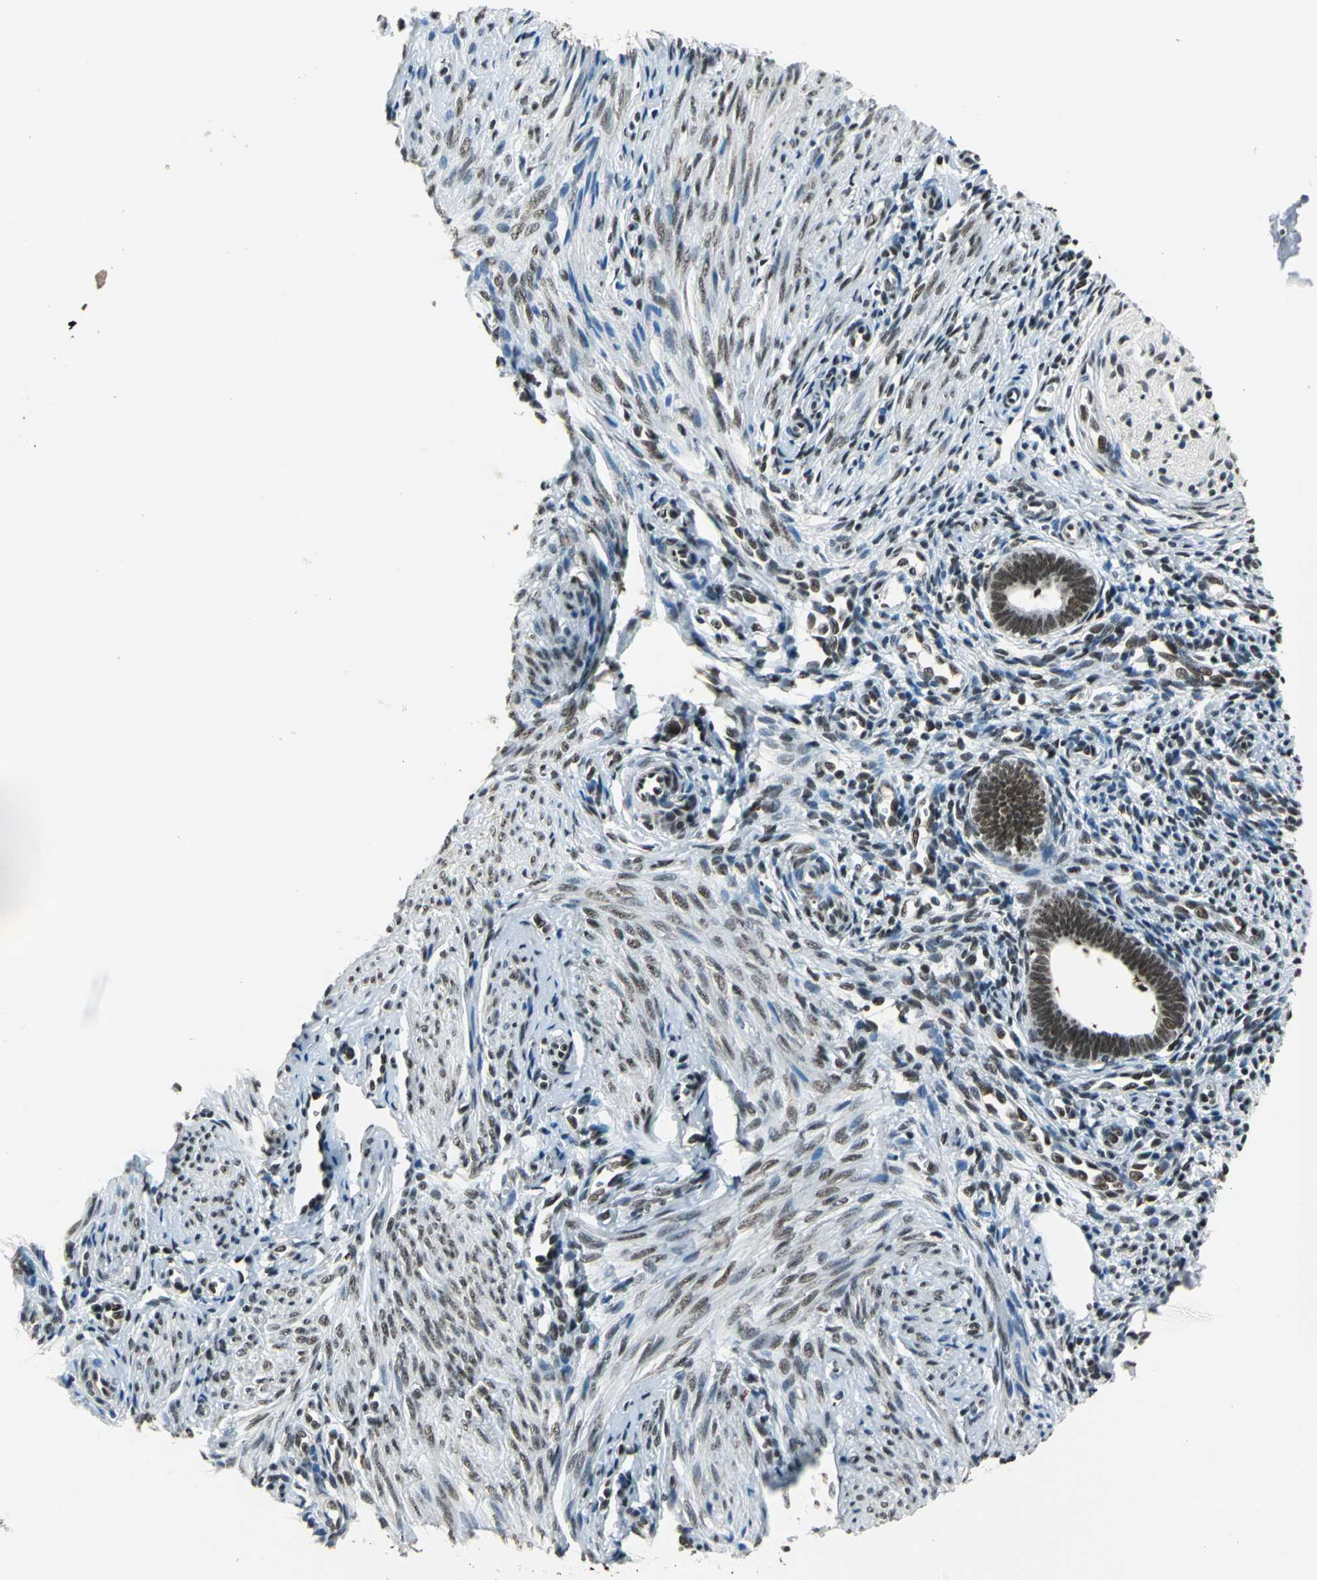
{"staining": {"intensity": "weak", "quantity": "<25%", "location": "nuclear"}, "tissue": "endometrium", "cell_type": "Cells in endometrial stroma", "image_type": "normal", "snomed": [{"axis": "morphology", "description": "Normal tissue, NOS"}, {"axis": "topography", "description": "Endometrium"}], "caption": "The IHC photomicrograph has no significant expression in cells in endometrial stroma of endometrium.", "gene": "BCLAF1", "patient": {"sex": "female", "age": 27}}